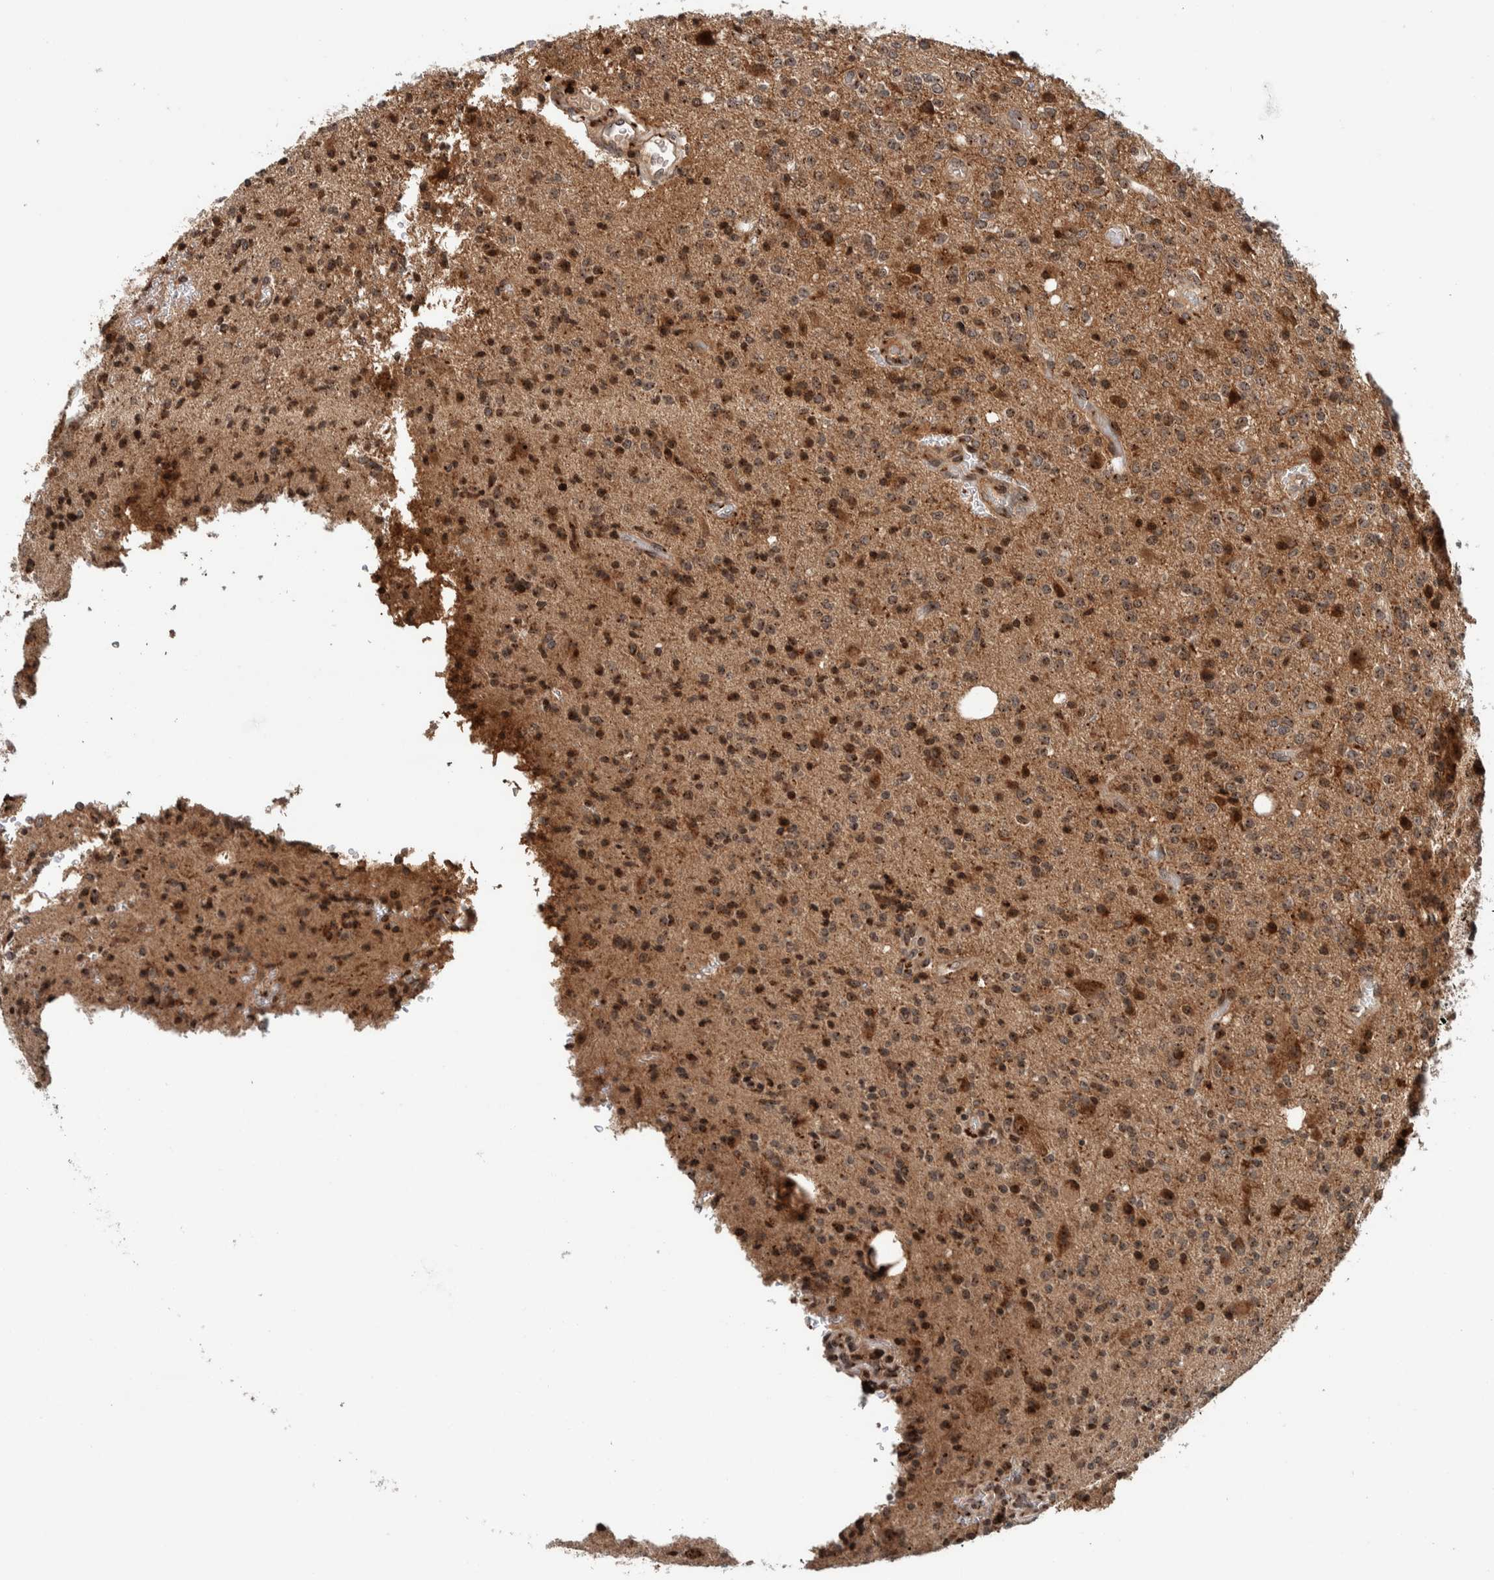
{"staining": {"intensity": "moderate", "quantity": "25%-75%", "location": "cytoplasmic/membranous,nuclear"}, "tissue": "glioma", "cell_type": "Tumor cells", "image_type": "cancer", "snomed": [{"axis": "morphology", "description": "Glioma, malignant, High grade"}, {"axis": "topography", "description": "Brain"}], "caption": "Immunohistochemical staining of high-grade glioma (malignant) demonstrates medium levels of moderate cytoplasmic/membranous and nuclear positivity in approximately 25%-75% of tumor cells.", "gene": "CCDC182", "patient": {"sex": "male", "age": 34}}